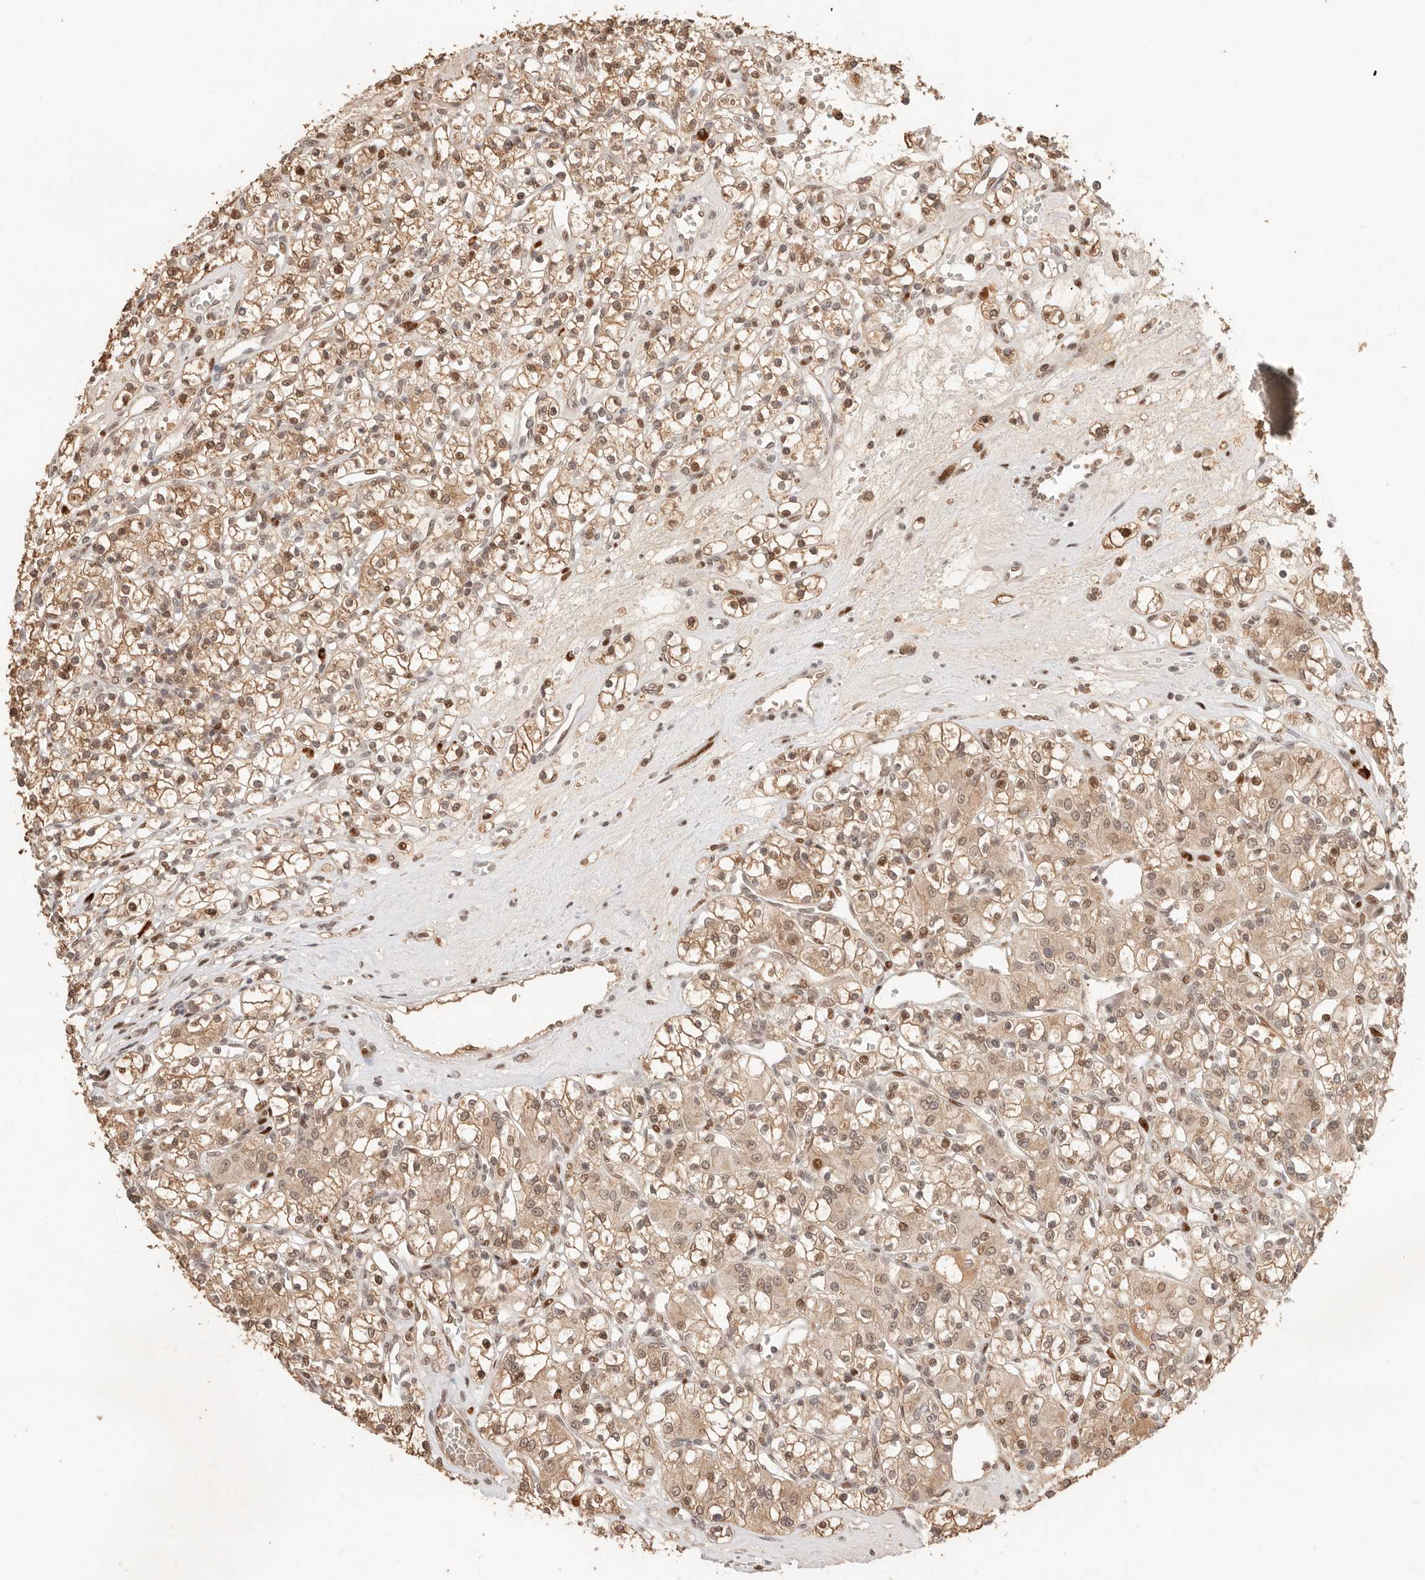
{"staining": {"intensity": "moderate", "quantity": ">75%", "location": "cytoplasmic/membranous,nuclear"}, "tissue": "renal cancer", "cell_type": "Tumor cells", "image_type": "cancer", "snomed": [{"axis": "morphology", "description": "Adenocarcinoma, NOS"}, {"axis": "topography", "description": "Kidney"}], "caption": "Renal cancer stained with a protein marker exhibits moderate staining in tumor cells.", "gene": "NPAS2", "patient": {"sex": "female", "age": 59}}